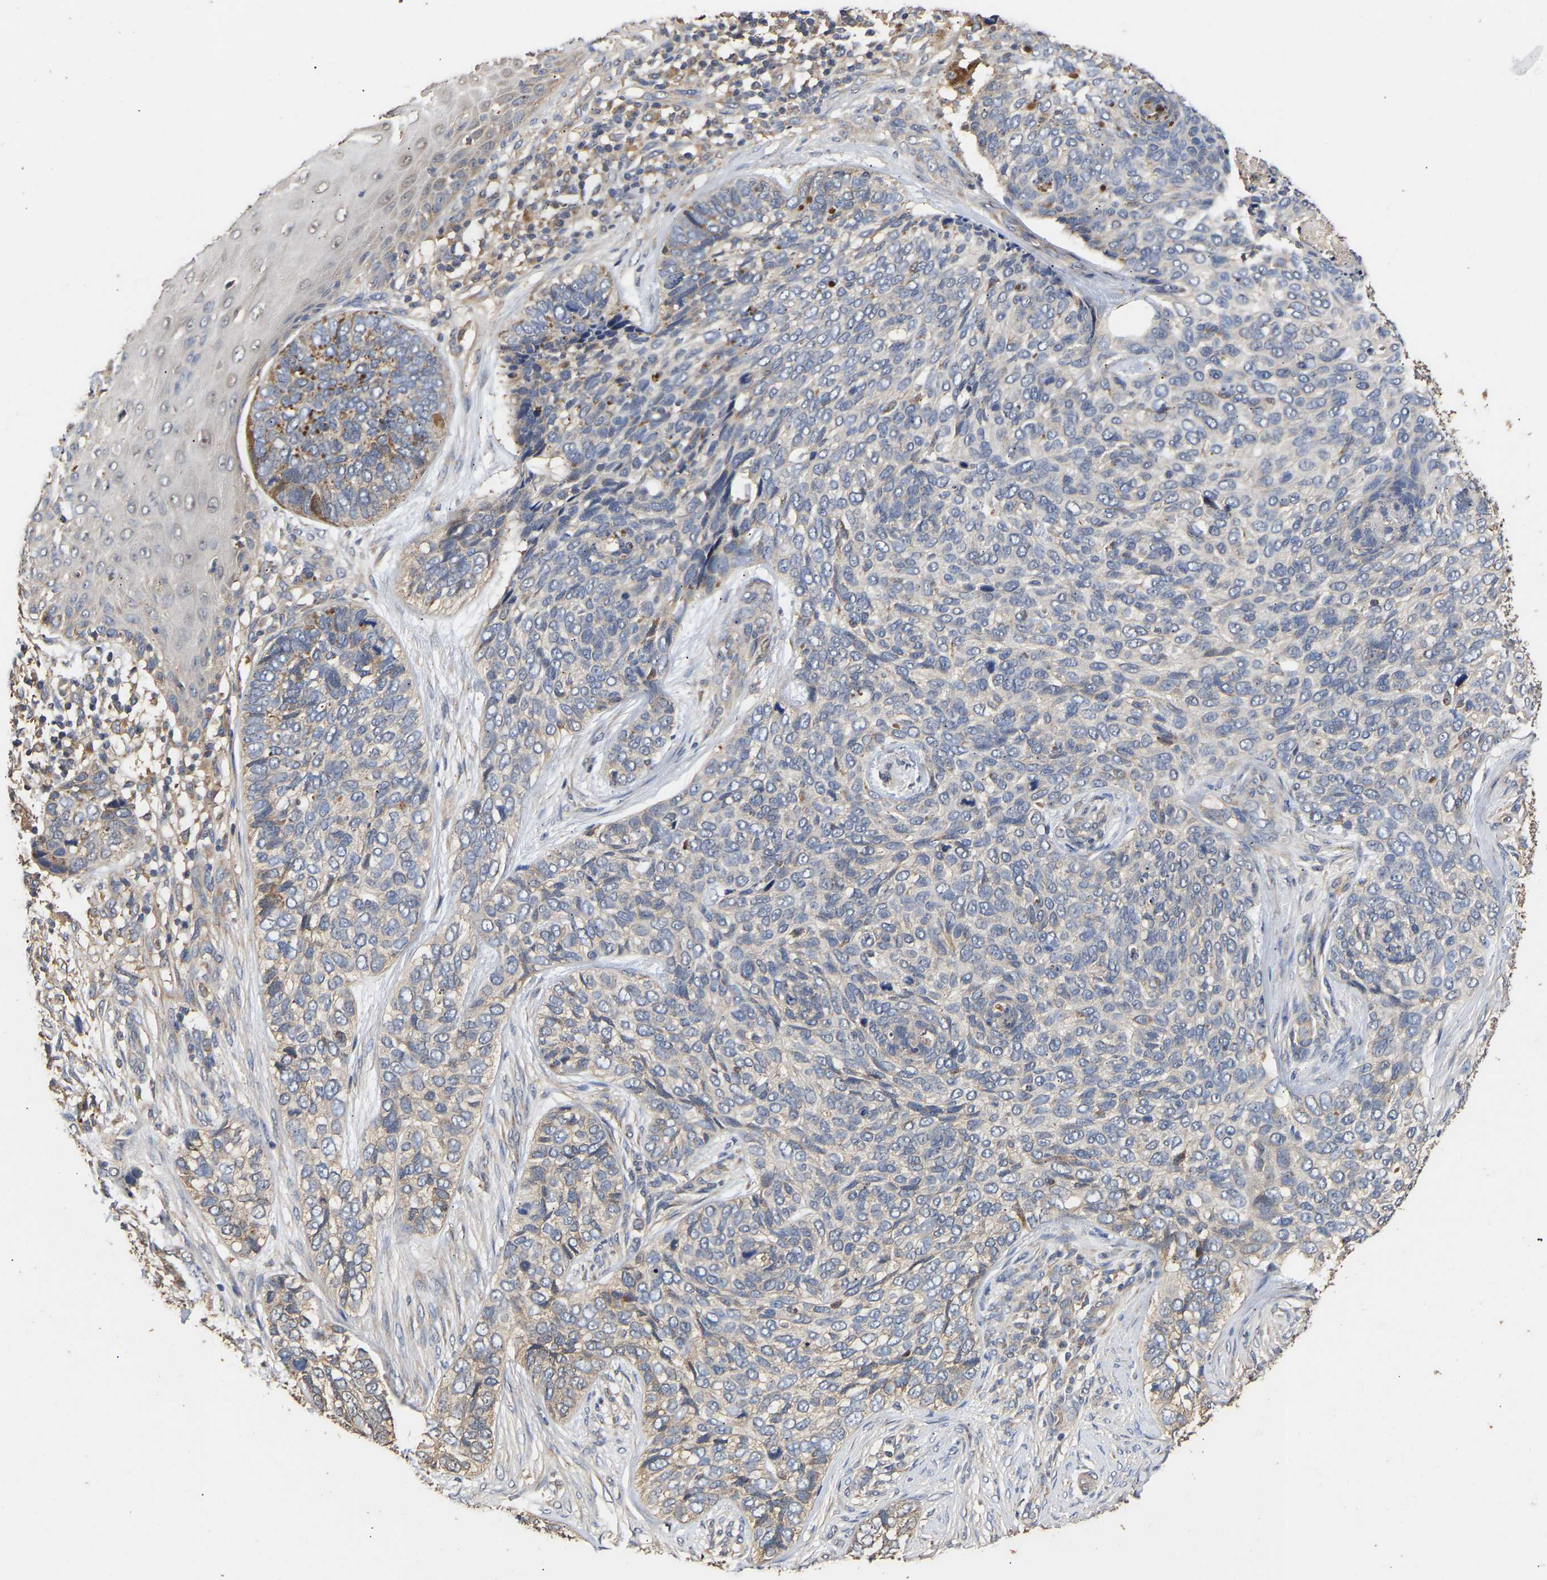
{"staining": {"intensity": "negative", "quantity": "none", "location": "none"}, "tissue": "skin cancer", "cell_type": "Tumor cells", "image_type": "cancer", "snomed": [{"axis": "morphology", "description": "Basal cell carcinoma"}, {"axis": "topography", "description": "Skin"}], "caption": "Protein analysis of basal cell carcinoma (skin) reveals no significant positivity in tumor cells. The staining is performed using DAB brown chromogen with nuclei counter-stained in using hematoxylin.", "gene": "ZNF26", "patient": {"sex": "female", "age": 64}}